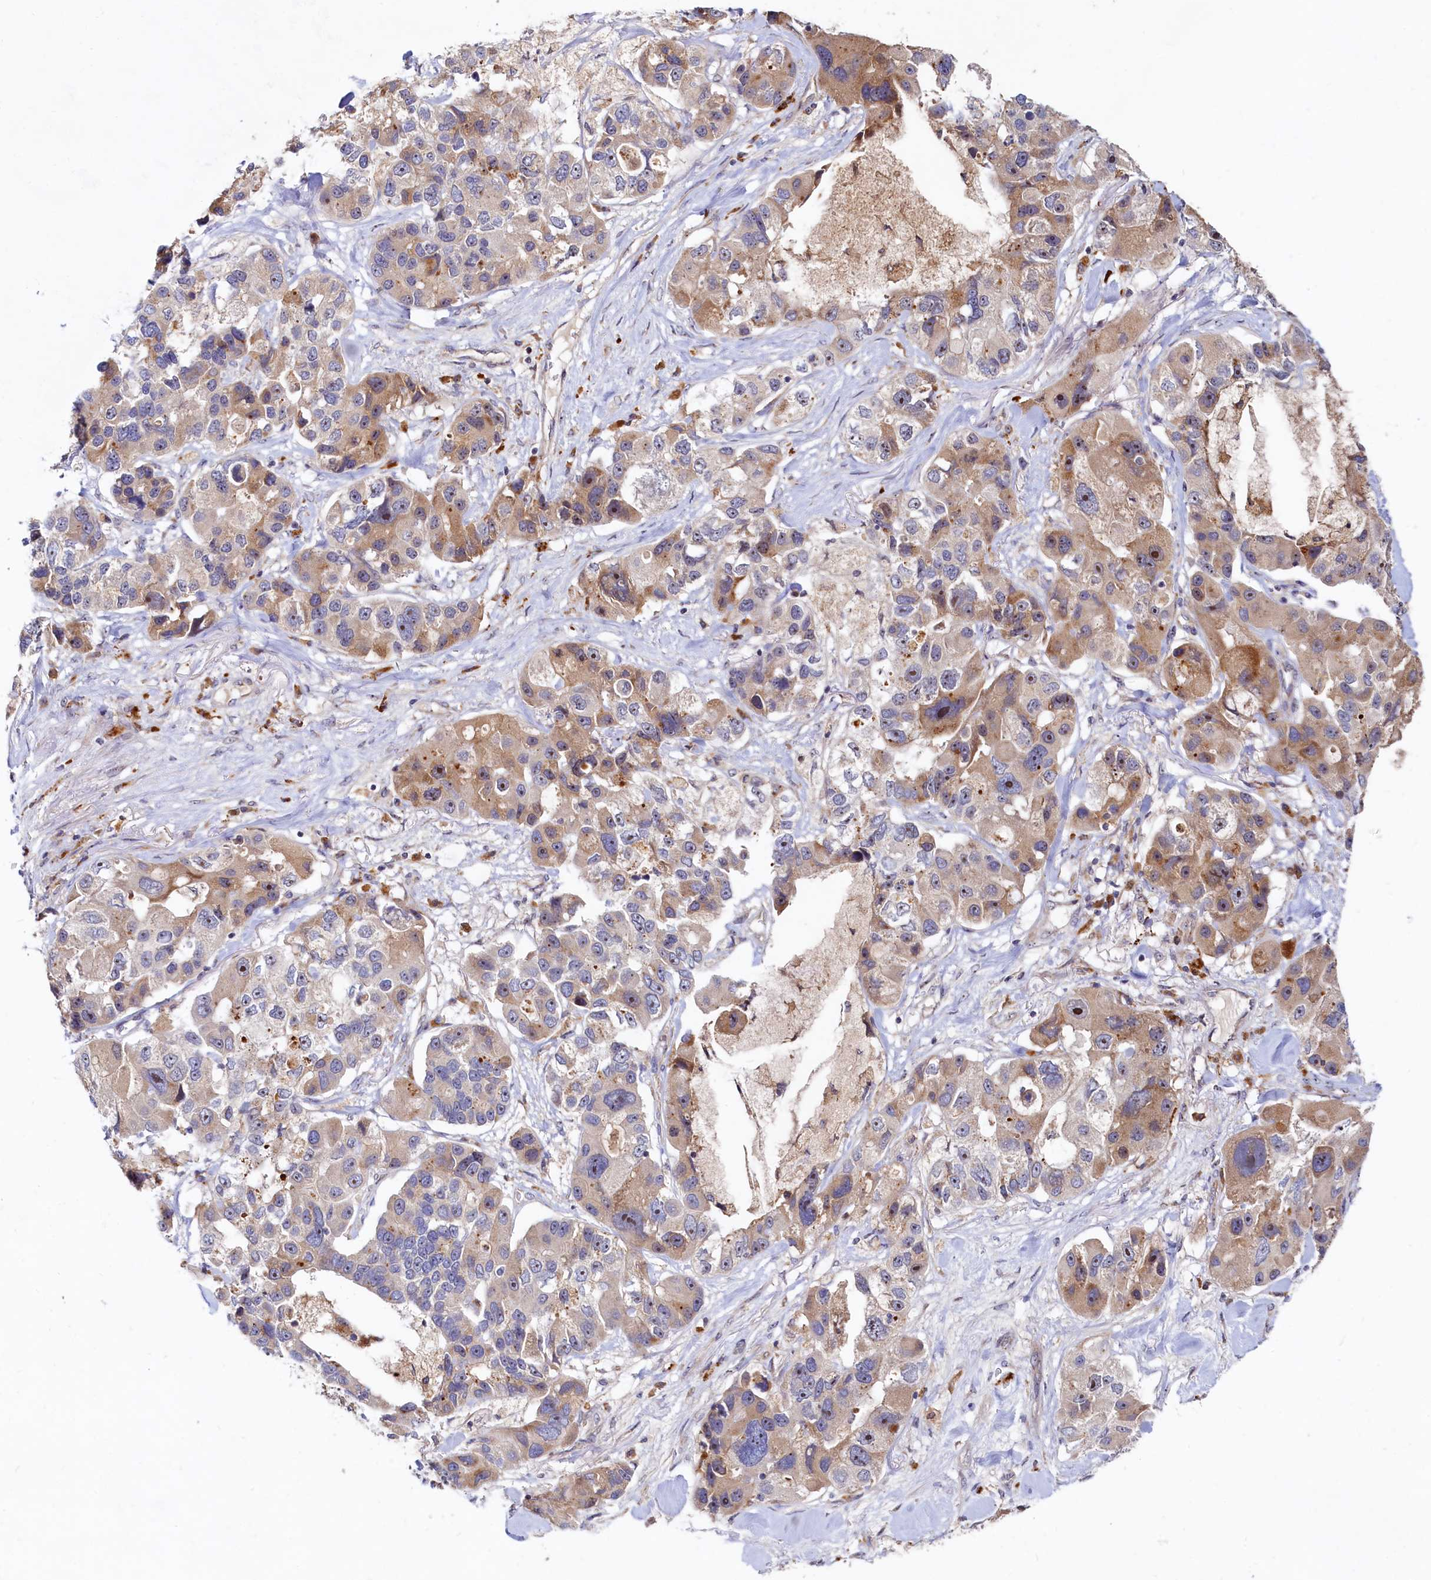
{"staining": {"intensity": "moderate", "quantity": "25%-75%", "location": "cytoplasmic/membranous,nuclear"}, "tissue": "lung cancer", "cell_type": "Tumor cells", "image_type": "cancer", "snomed": [{"axis": "morphology", "description": "Adenocarcinoma, NOS"}, {"axis": "topography", "description": "Lung"}], "caption": "Protein expression analysis of human lung cancer reveals moderate cytoplasmic/membranous and nuclear expression in about 25%-75% of tumor cells.", "gene": "RGS7BP", "patient": {"sex": "female", "age": 54}}